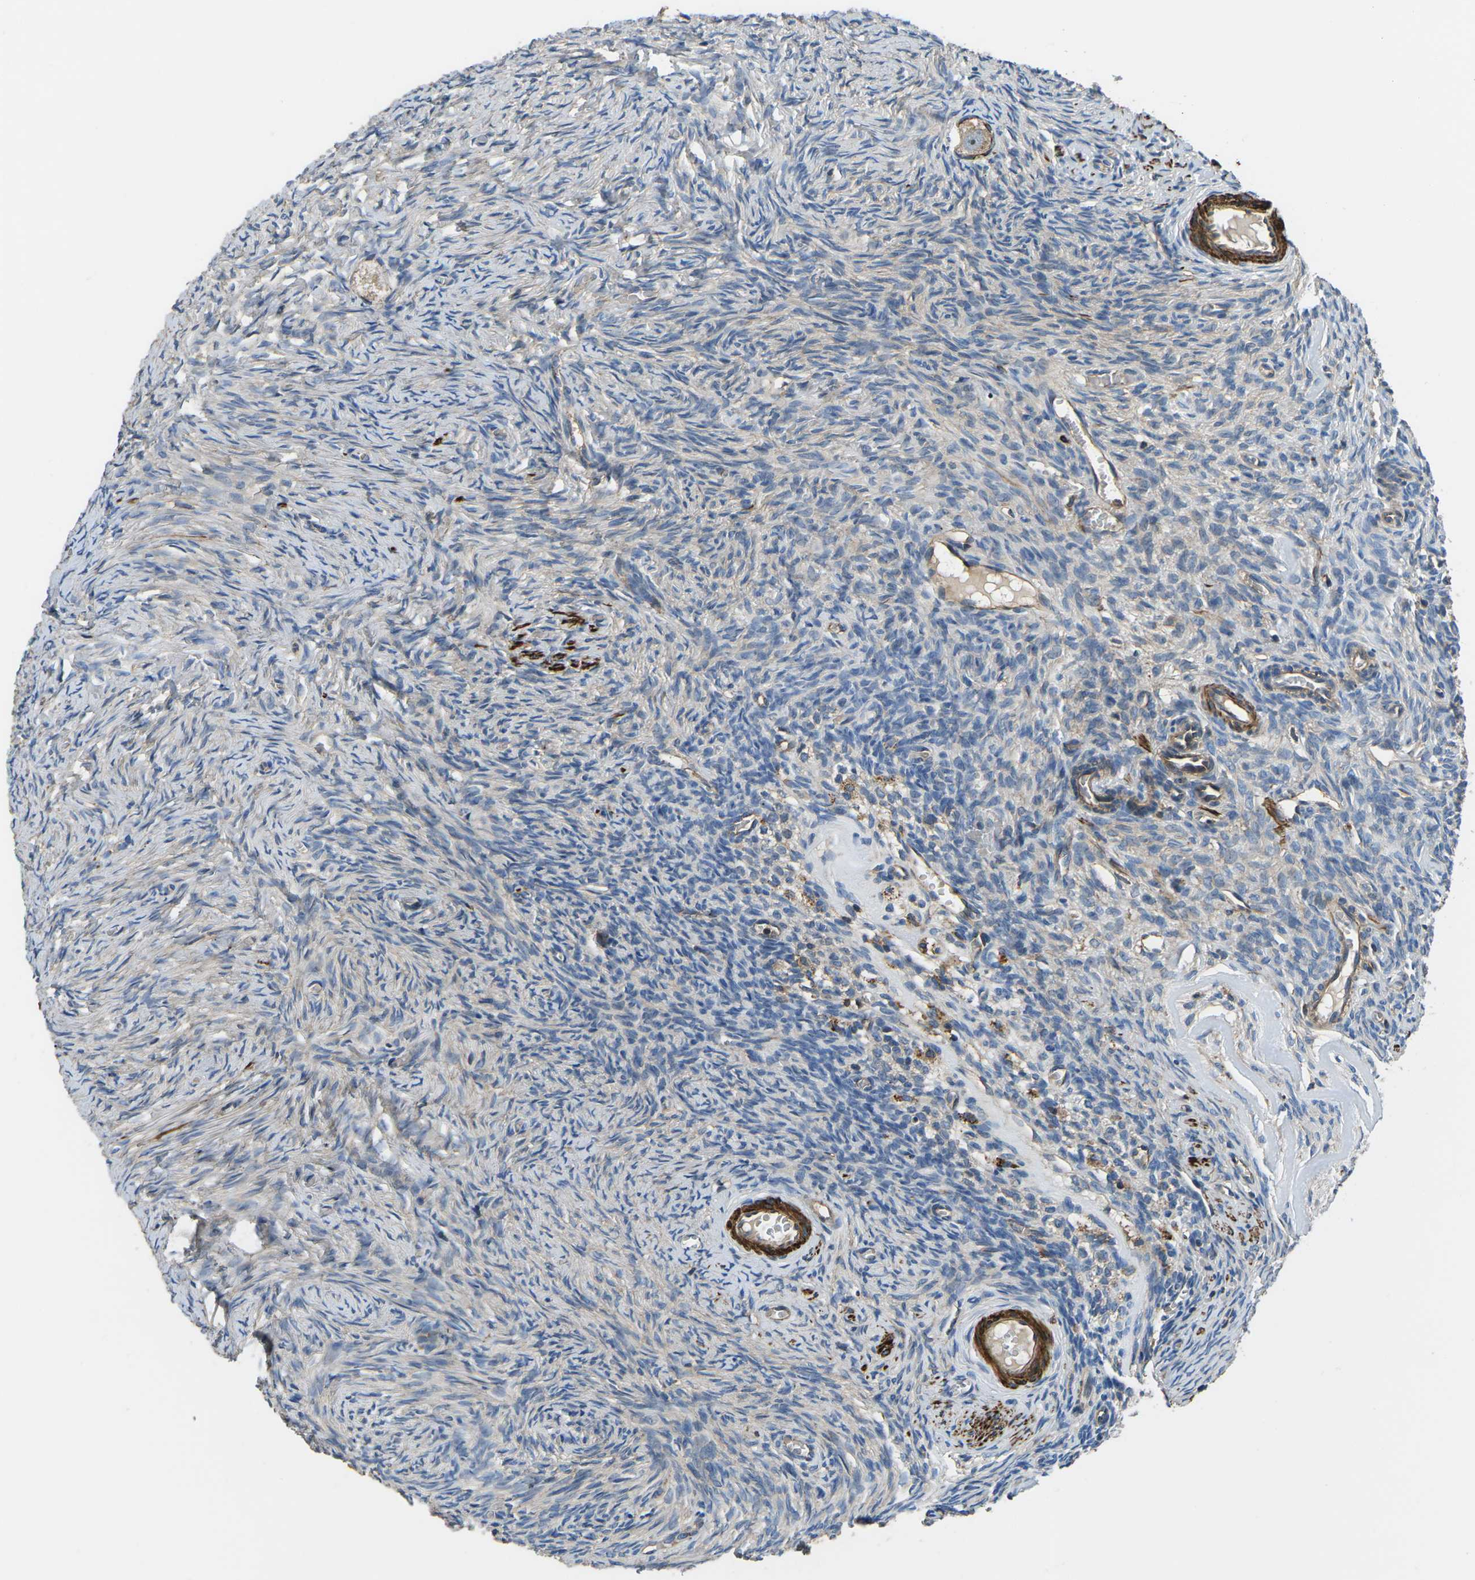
{"staining": {"intensity": "moderate", "quantity": "25%-75%", "location": "cytoplasmic/membranous"}, "tissue": "ovary", "cell_type": "Follicle cells", "image_type": "normal", "snomed": [{"axis": "morphology", "description": "Normal tissue, NOS"}, {"axis": "topography", "description": "Ovary"}], "caption": "Immunohistochemical staining of normal human ovary exhibits 25%-75% levels of moderate cytoplasmic/membranous protein positivity in about 25%-75% of follicle cells. Using DAB (brown) and hematoxylin (blue) stains, captured at high magnification using brightfield microscopy.", "gene": "KCNJ15", "patient": {"sex": "female", "age": 27}}